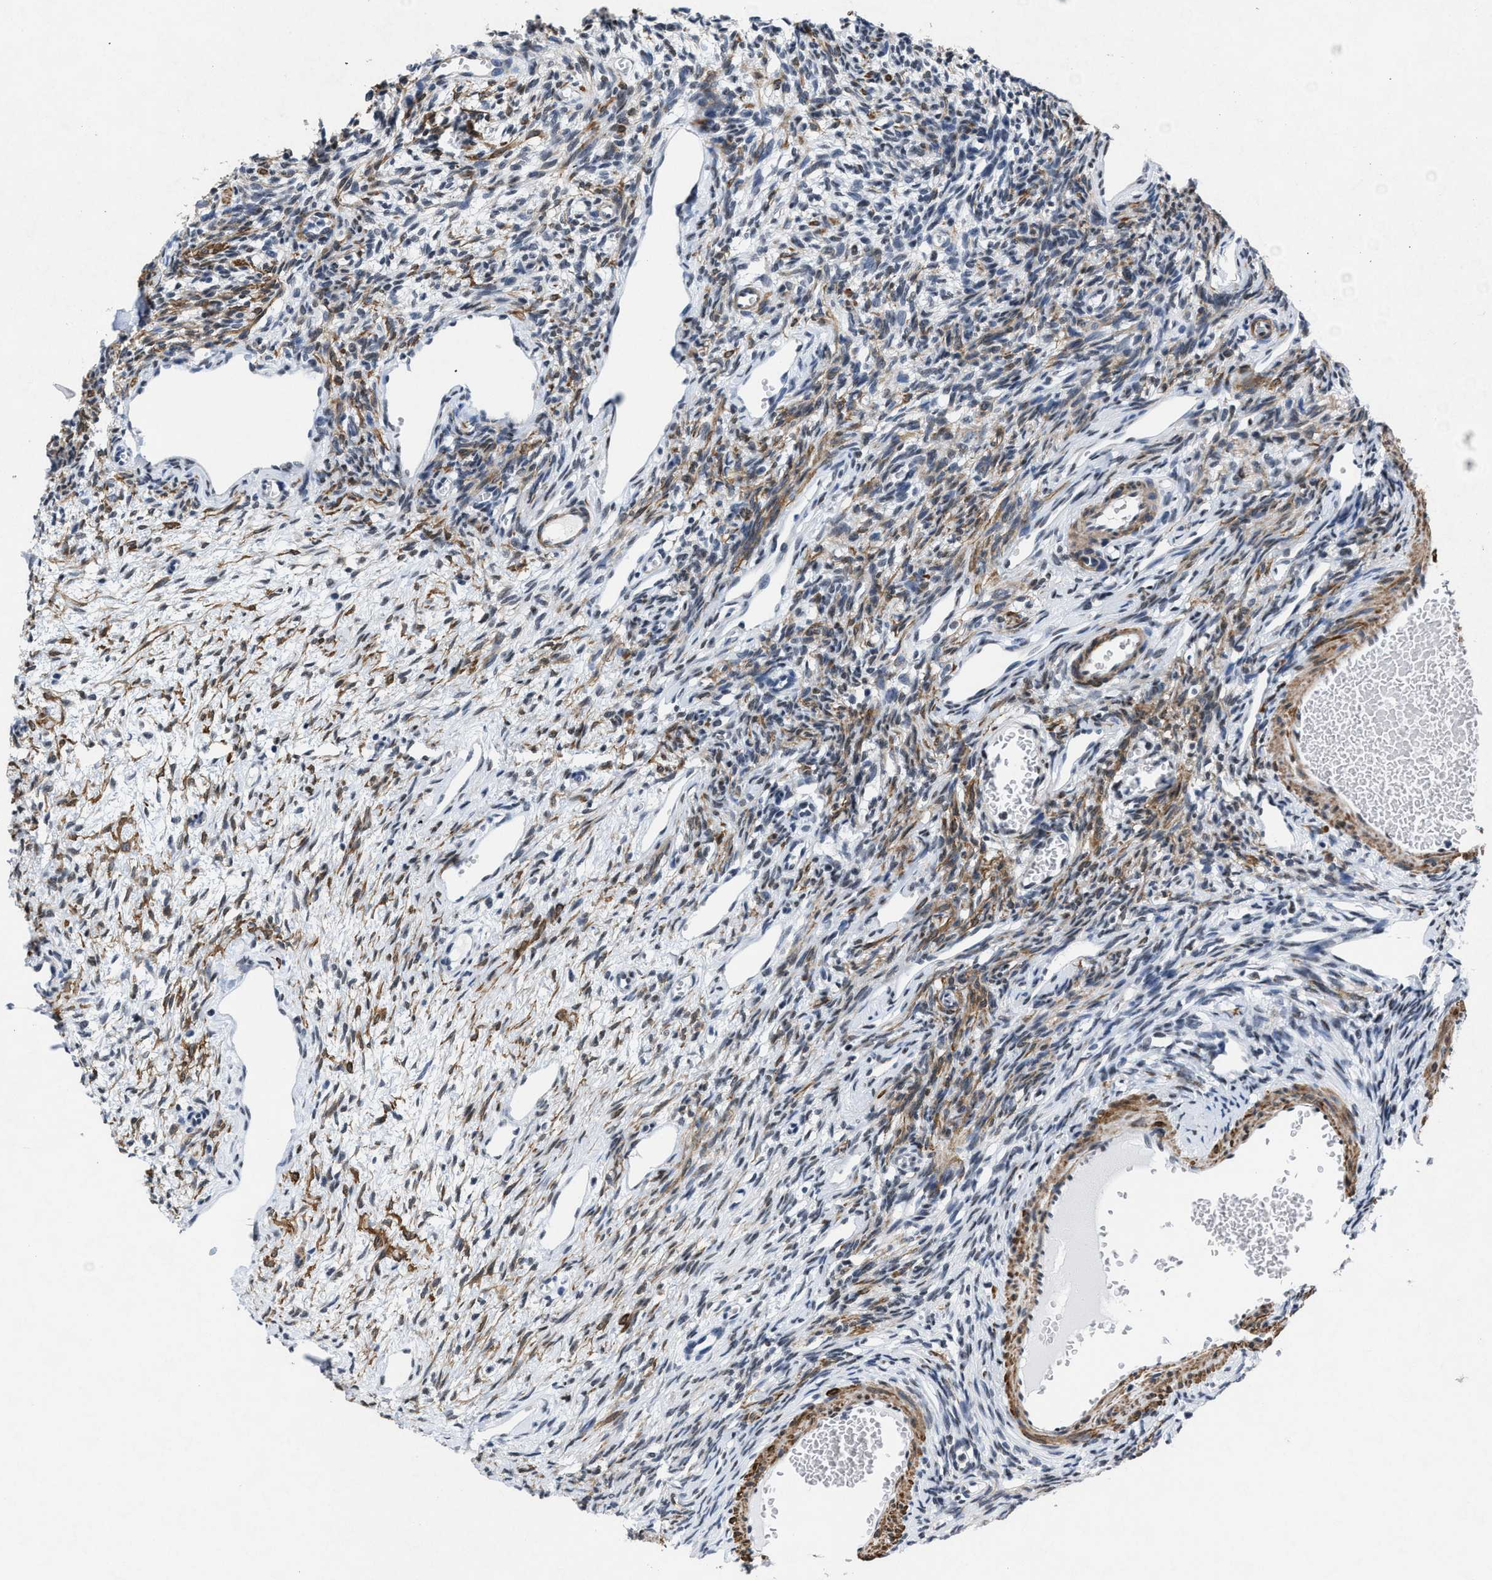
{"staining": {"intensity": "moderate", "quantity": "<25%", "location": "cytoplasmic/membranous"}, "tissue": "ovary", "cell_type": "Ovarian stroma cells", "image_type": "normal", "snomed": [{"axis": "morphology", "description": "Normal tissue, NOS"}, {"axis": "topography", "description": "Ovary"}], "caption": "High-power microscopy captured an IHC histopathology image of benign ovary, revealing moderate cytoplasmic/membranous expression in about <25% of ovarian stroma cells. (Brightfield microscopy of DAB IHC at high magnification).", "gene": "ID3", "patient": {"sex": "female", "age": 33}}